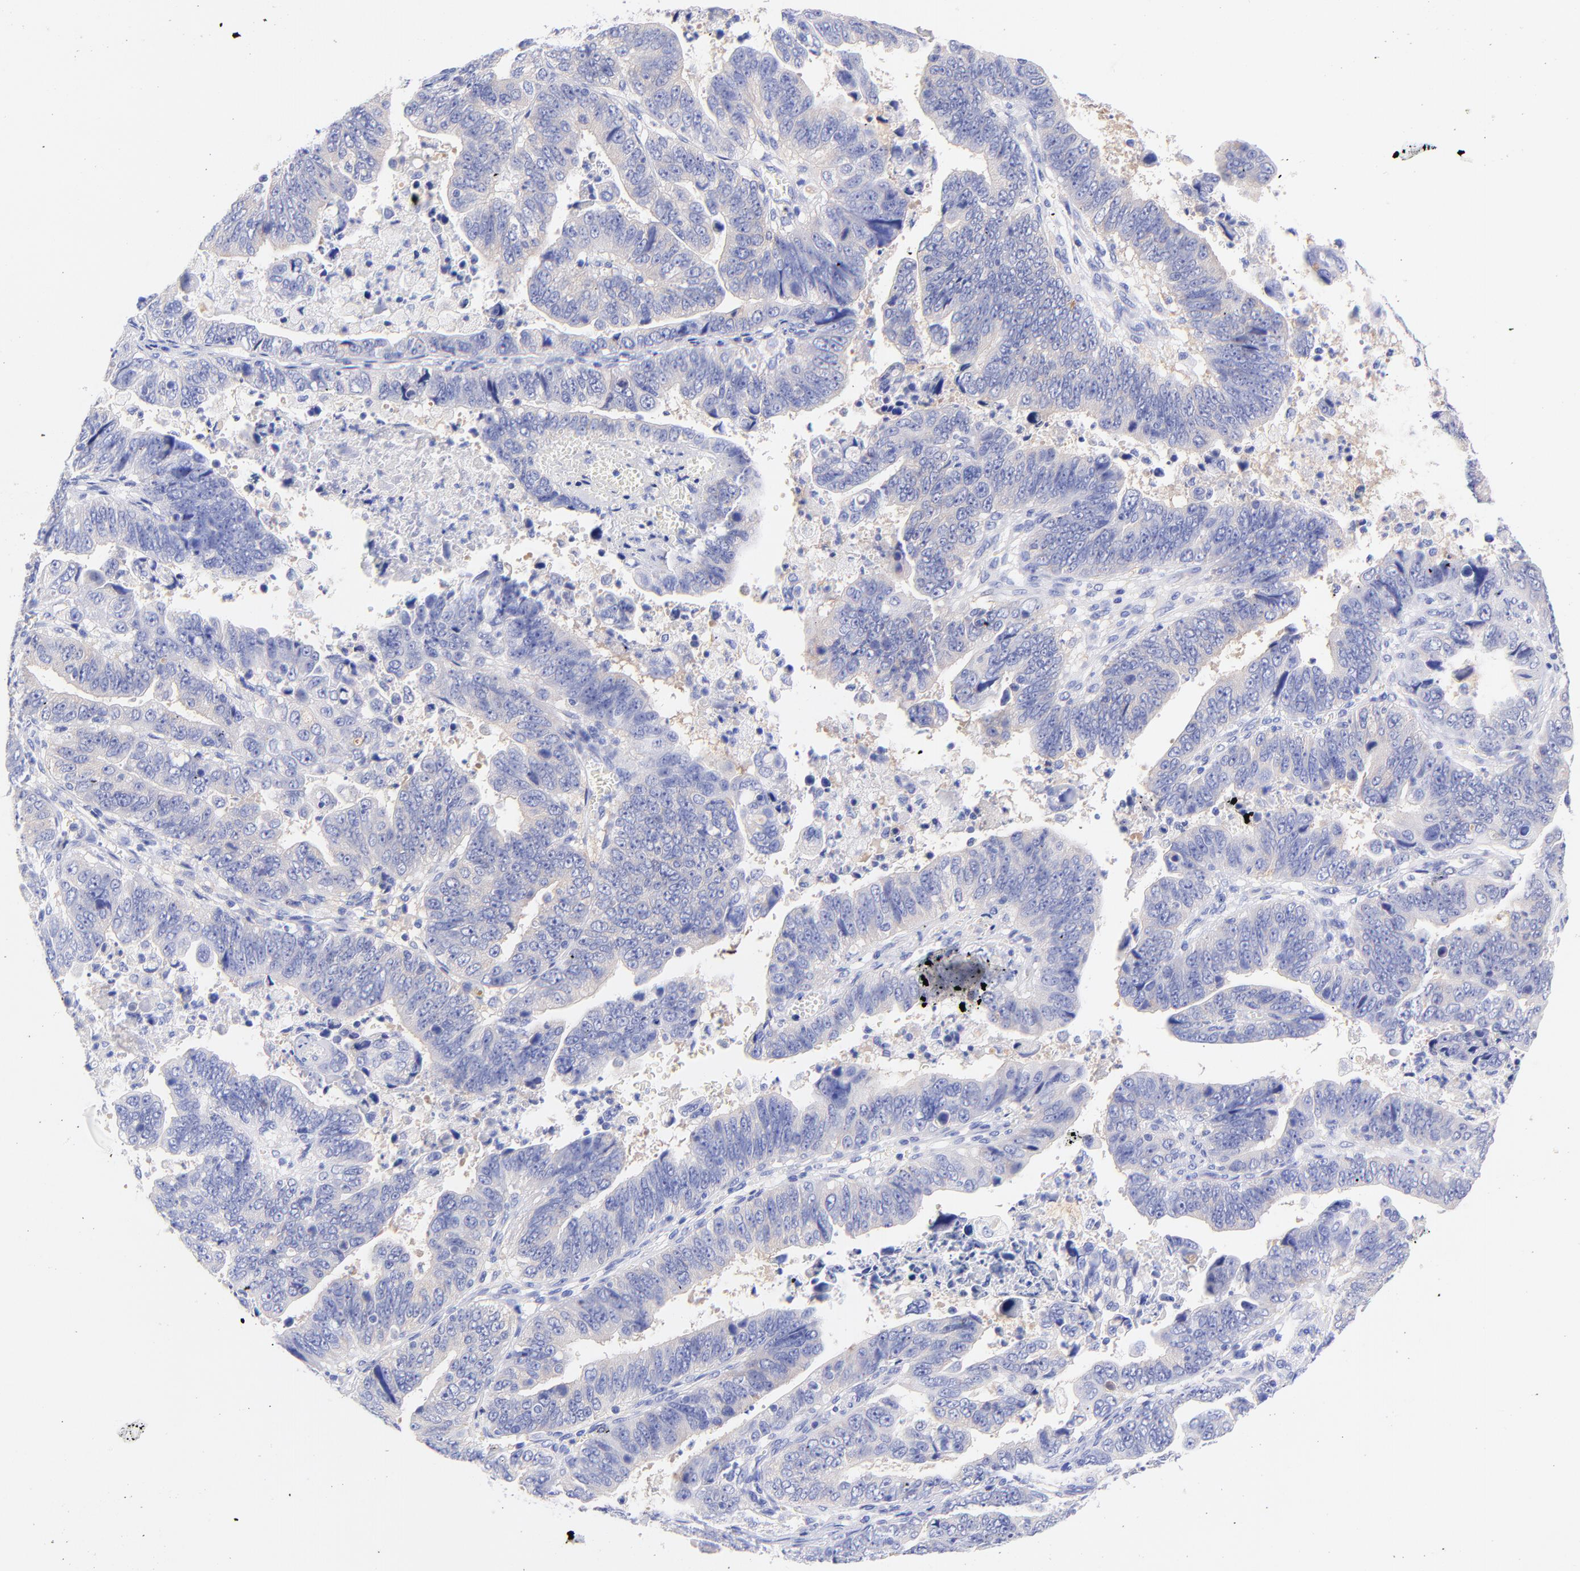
{"staining": {"intensity": "negative", "quantity": "none", "location": "none"}, "tissue": "stomach cancer", "cell_type": "Tumor cells", "image_type": "cancer", "snomed": [{"axis": "morphology", "description": "Adenocarcinoma, NOS"}, {"axis": "topography", "description": "Stomach, upper"}], "caption": "Tumor cells are negative for brown protein staining in adenocarcinoma (stomach).", "gene": "GPHN", "patient": {"sex": "female", "age": 50}}